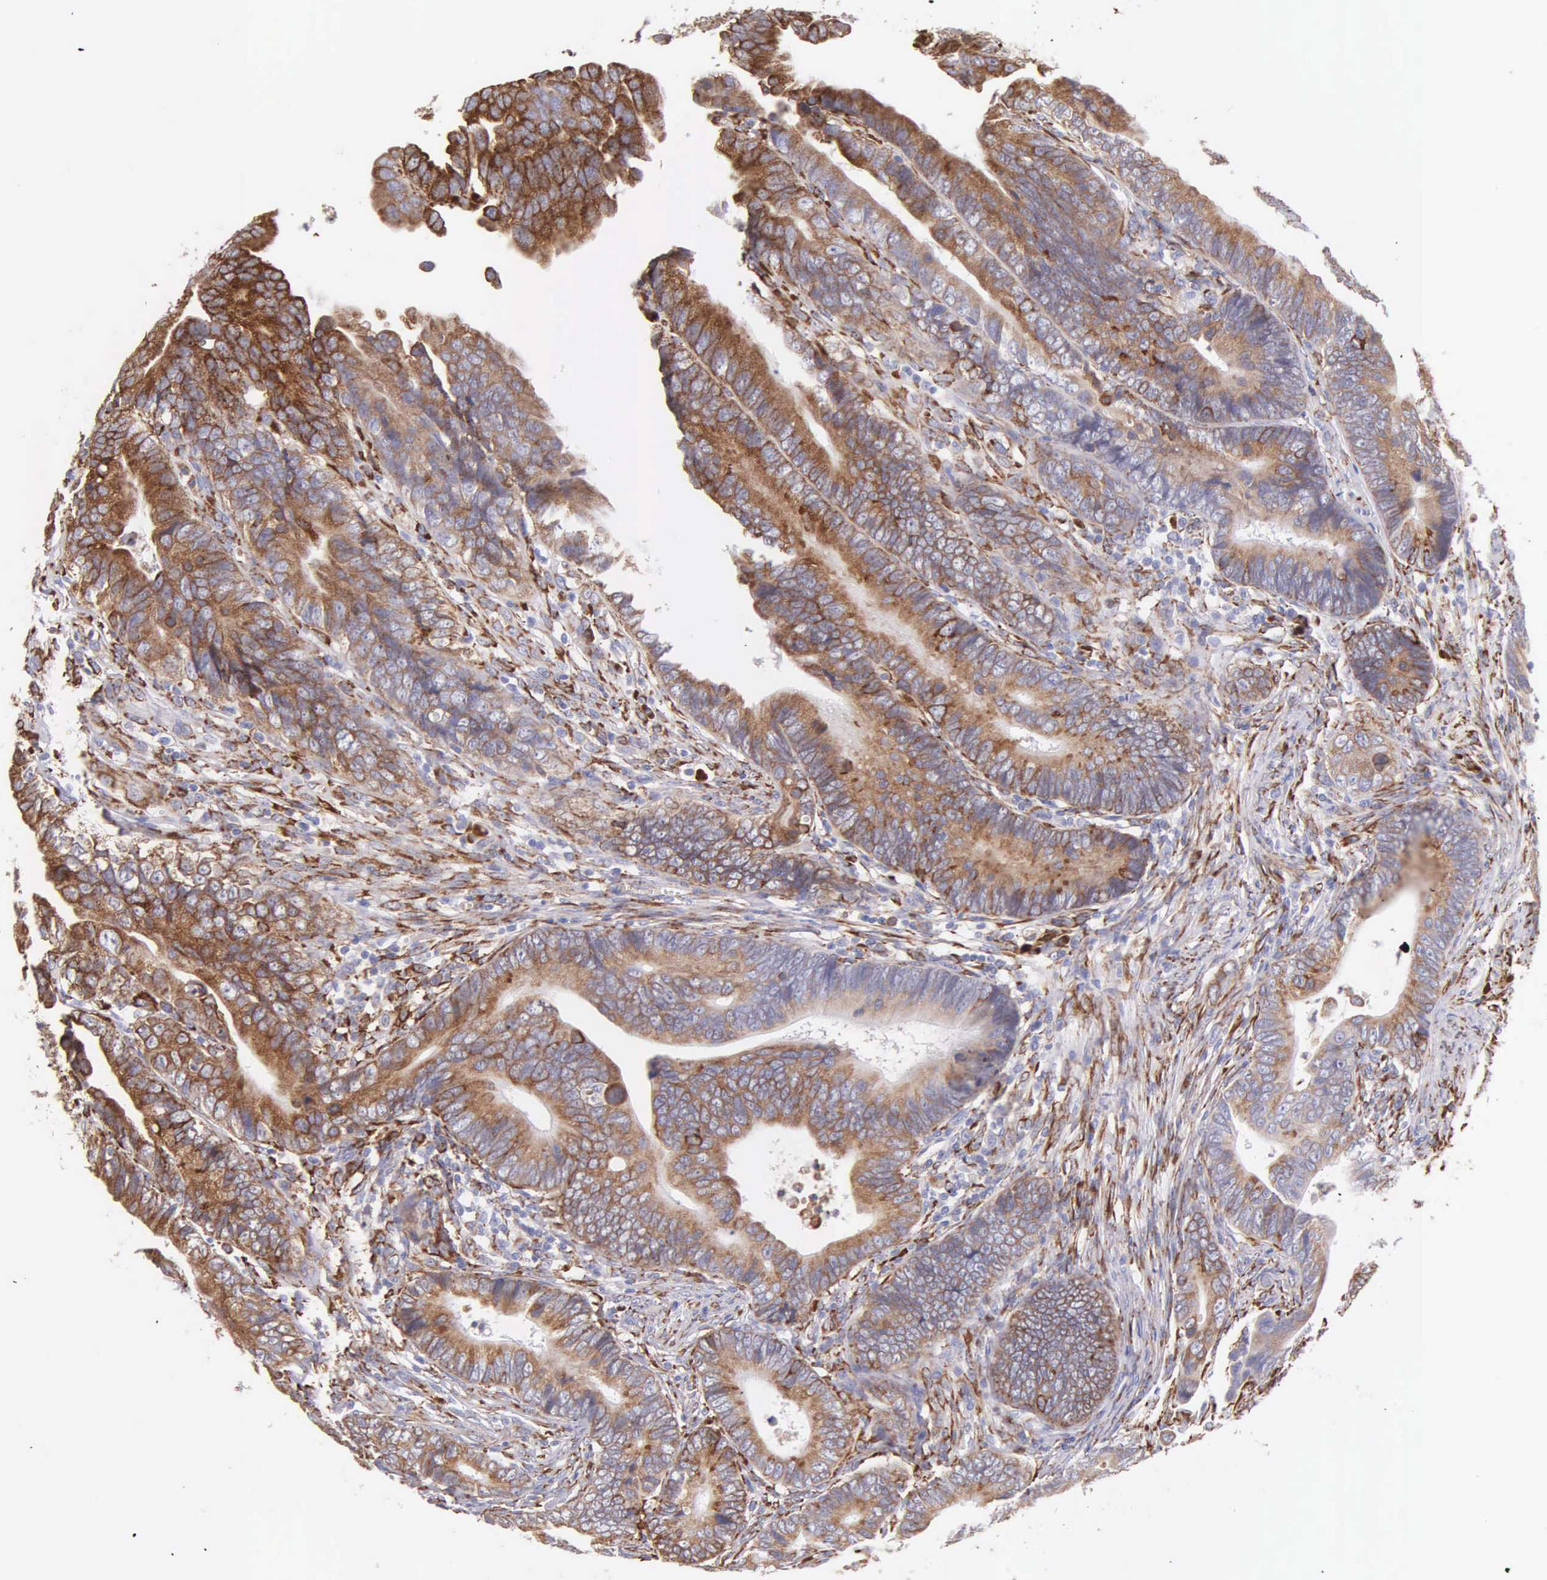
{"staining": {"intensity": "moderate", "quantity": ">75%", "location": "cytoplasmic/membranous"}, "tissue": "colorectal cancer", "cell_type": "Tumor cells", "image_type": "cancer", "snomed": [{"axis": "morphology", "description": "Adenocarcinoma, NOS"}, {"axis": "topography", "description": "Colon"}], "caption": "Protein staining of colorectal cancer tissue exhibits moderate cytoplasmic/membranous expression in approximately >75% of tumor cells.", "gene": "CKAP4", "patient": {"sex": "female", "age": 78}}